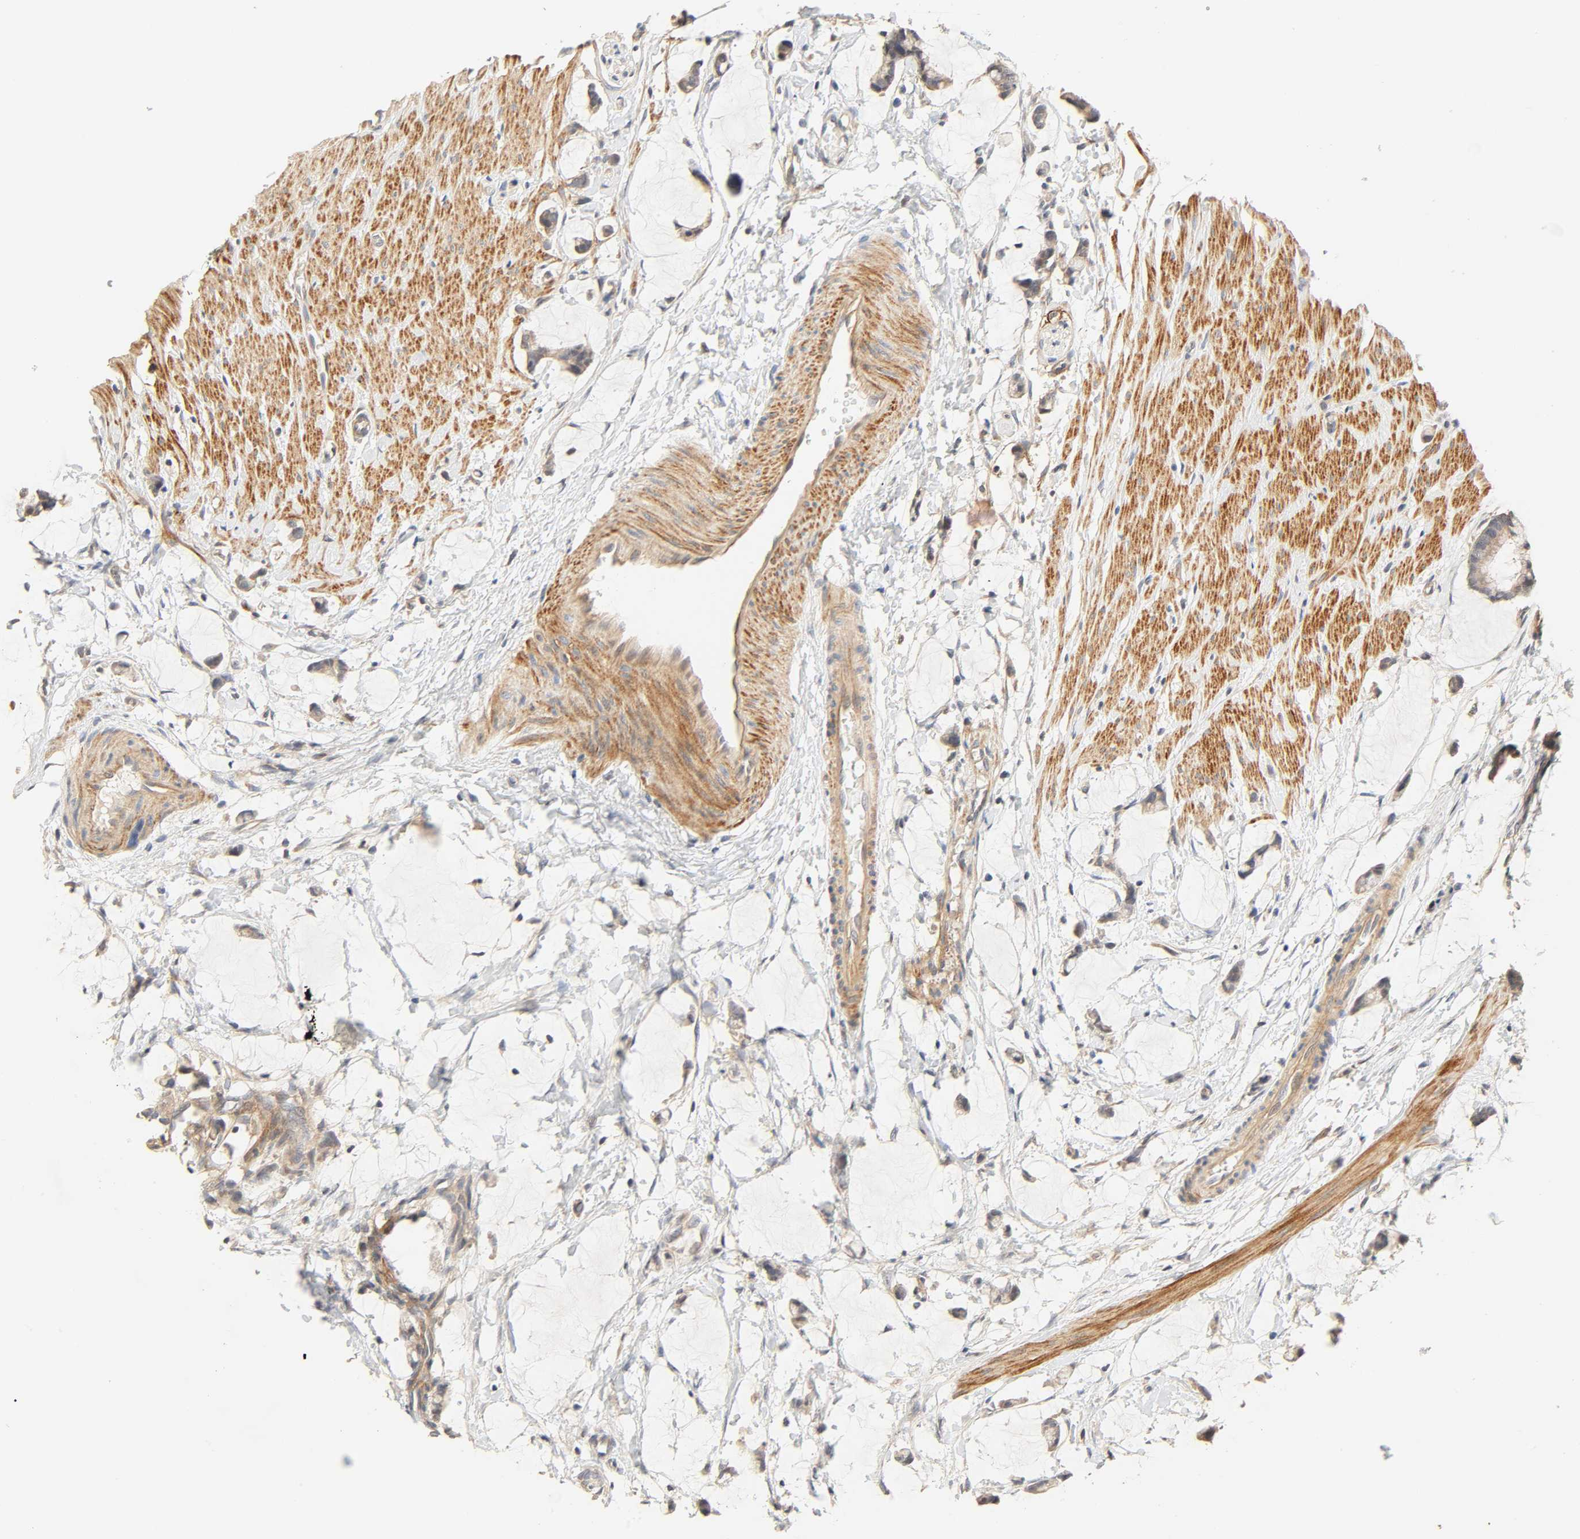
{"staining": {"intensity": "moderate", "quantity": "25%-75%", "location": "cytoplasmic/membranous"}, "tissue": "colorectal cancer", "cell_type": "Tumor cells", "image_type": "cancer", "snomed": [{"axis": "morphology", "description": "Adenocarcinoma, NOS"}, {"axis": "topography", "description": "Colon"}], "caption": "The micrograph exhibits a brown stain indicating the presence of a protein in the cytoplasmic/membranous of tumor cells in colorectal cancer.", "gene": "CACNA1G", "patient": {"sex": "male", "age": 14}}